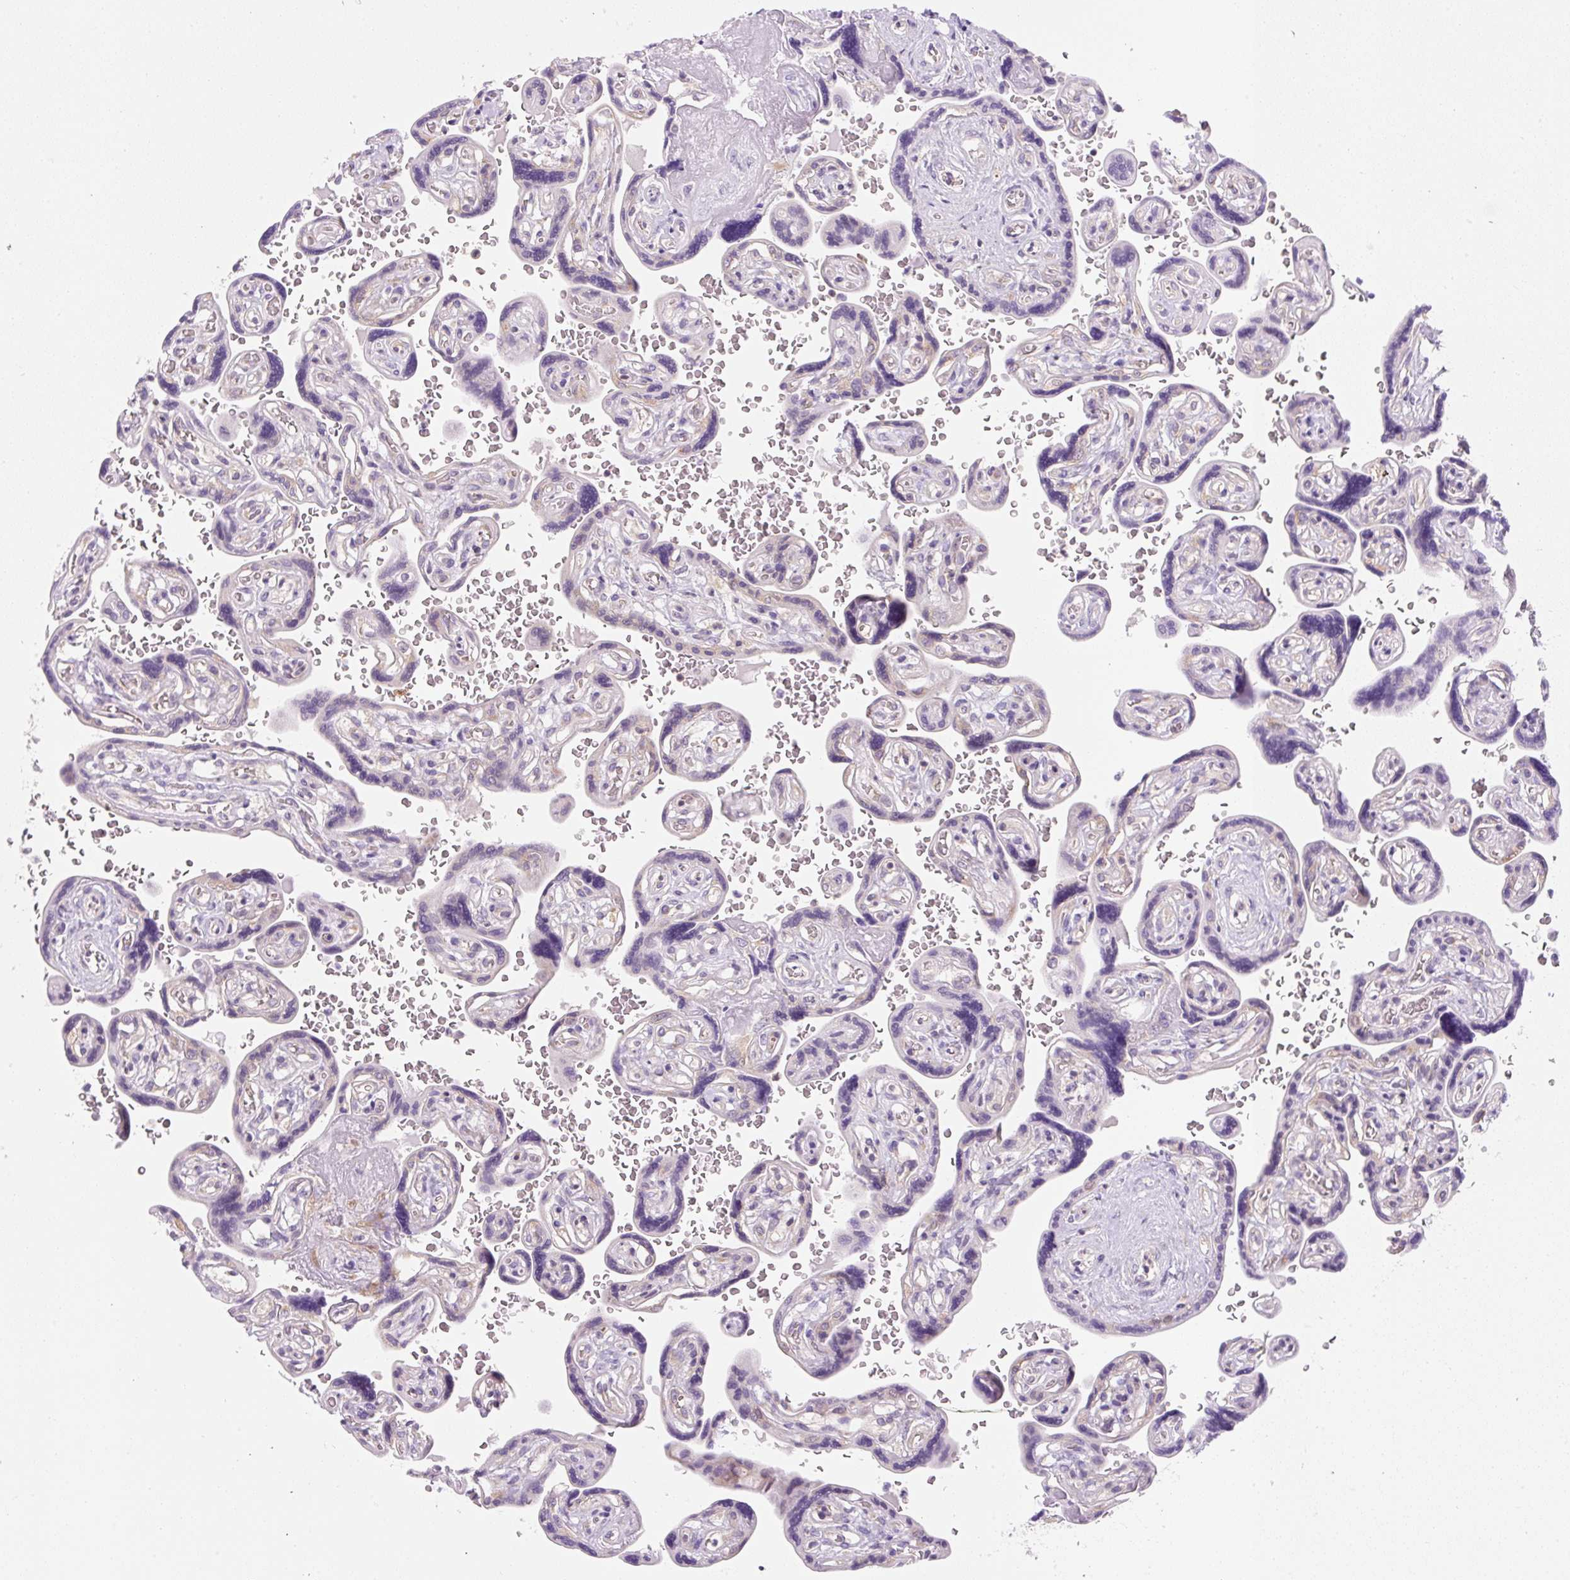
{"staining": {"intensity": "moderate", "quantity": "<25%", "location": "cytoplasmic/membranous"}, "tissue": "placenta", "cell_type": "Trophoblastic cells", "image_type": "normal", "snomed": [{"axis": "morphology", "description": "Normal tissue, NOS"}, {"axis": "topography", "description": "Placenta"}], "caption": "Trophoblastic cells display moderate cytoplasmic/membranous staining in about <25% of cells in benign placenta.", "gene": "RPL18A", "patient": {"sex": "female", "age": 32}}